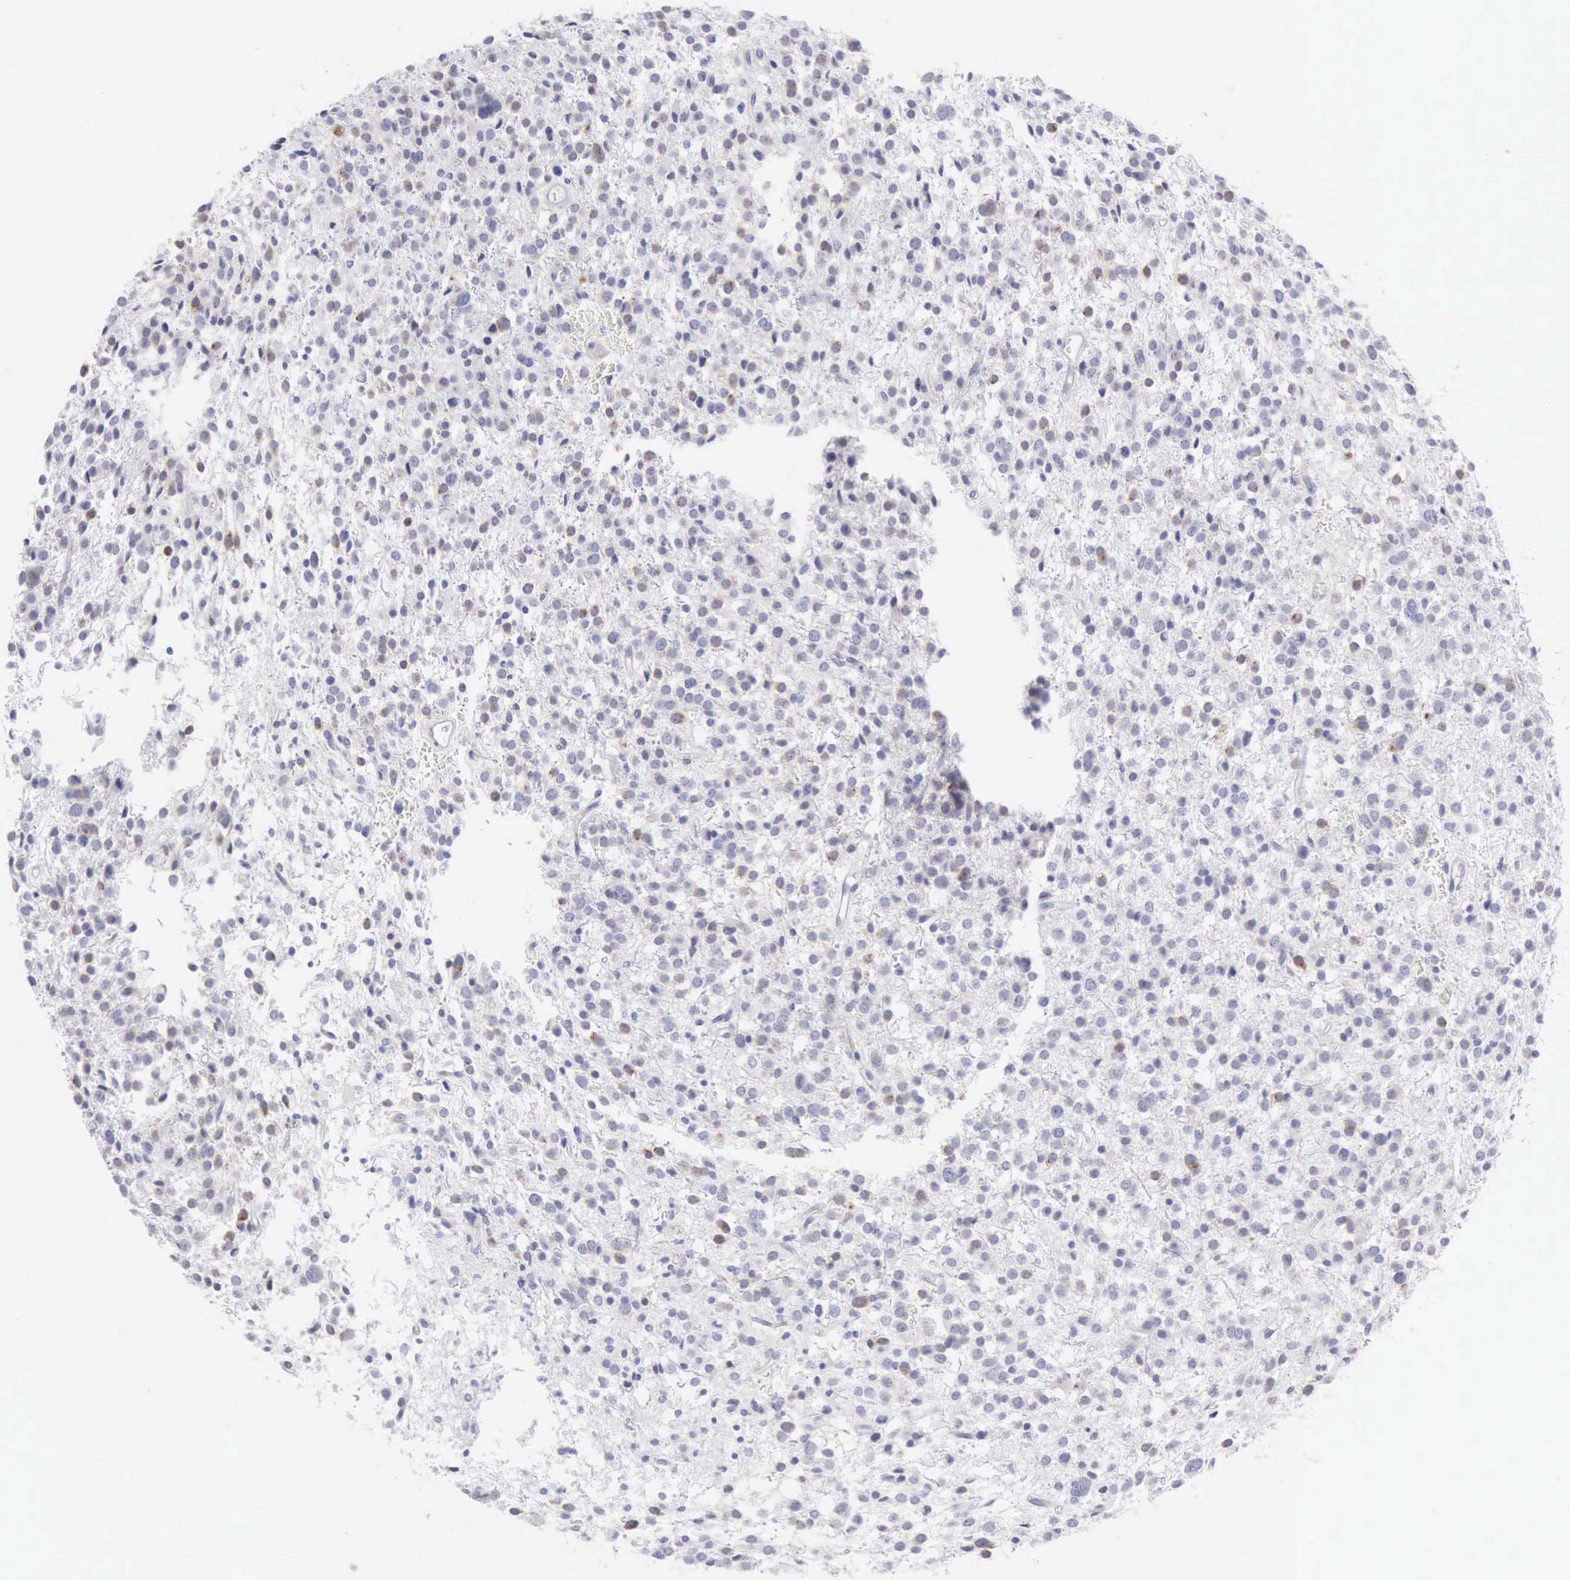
{"staining": {"intensity": "moderate", "quantity": "25%-75%", "location": "cytoplasmic/membranous"}, "tissue": "glioma", "cell_type": "Tumor cells", "image_type": "cancer", "snomed": [{"axis": "morphology", "description": "Glioma, malignant, Low grade"}, {"axis": "topography", "description": "Brain"}], "caption": "Immunohistochemistry (IHC) (DAB) staining of human glioma demonstrates moderate cytoplasmic/membranous protein positivity in about 25%-75% of tumor cells.", "gene": "ANGEL1", "patient": {"sex": "female", "age": 36}}